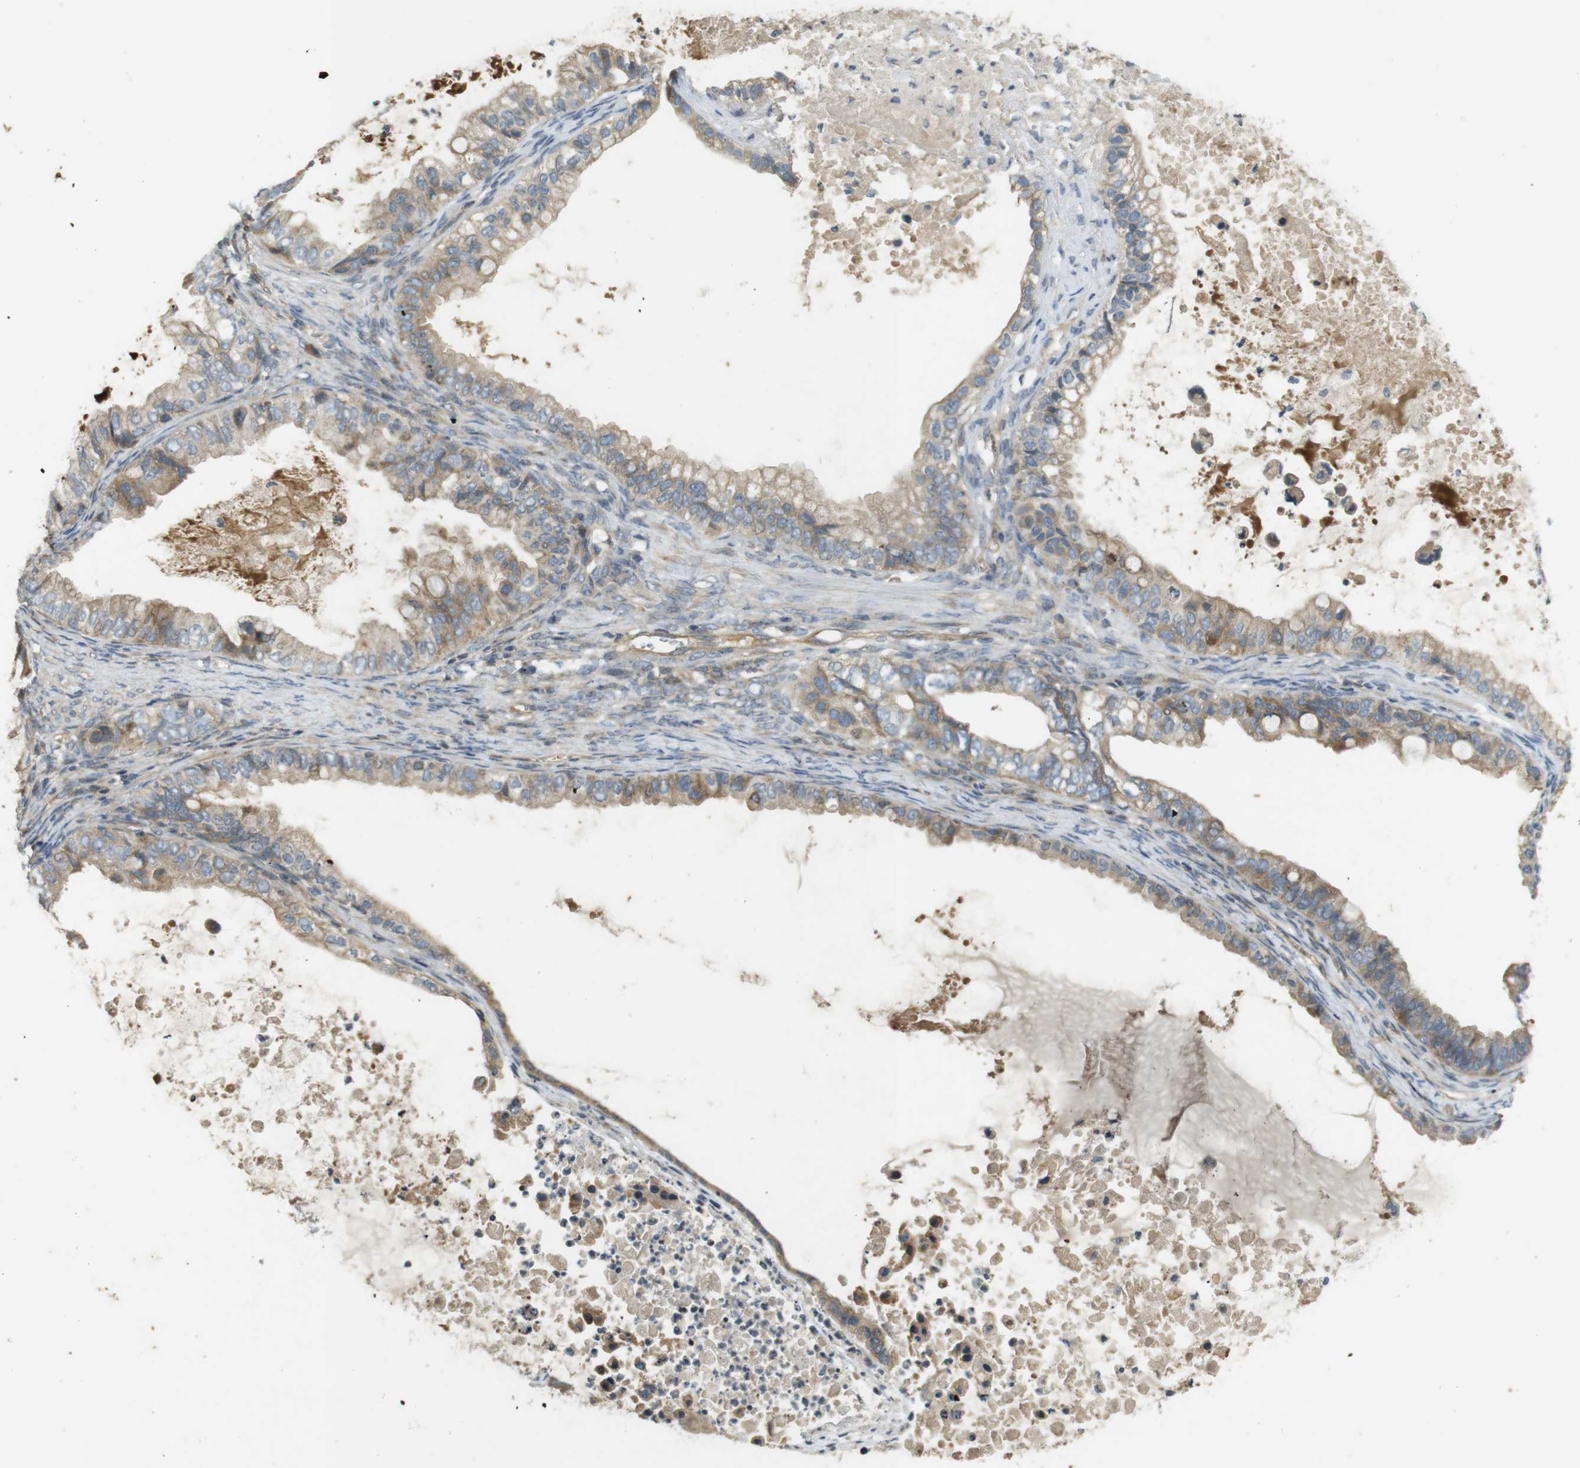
{"staining": {"intensity": "moderate", "quantity": ">75%", "location": "cytoplasmic/membranous"}, "tissue": "ovarian cancer", "cell_type": "Tumor cells", "image_type": "cancer", "snomed": [{"axis": "morphology", "description": "Cystadenocarcinoma, mucinous, NOS"}, {"axis": "topography", "description": "Ovary"}], "caption": "The histopathology image exhibits a brown stain indicating the presence of a protein in the cytoplasmic/membranous of tumor cells in mucinous cystadenocarcinoma (ovarian). (DAB IHC with brightfield microscopy, high magnification).", "gene": "CLTC", "patient": {"sex": "female", "age": 80}}